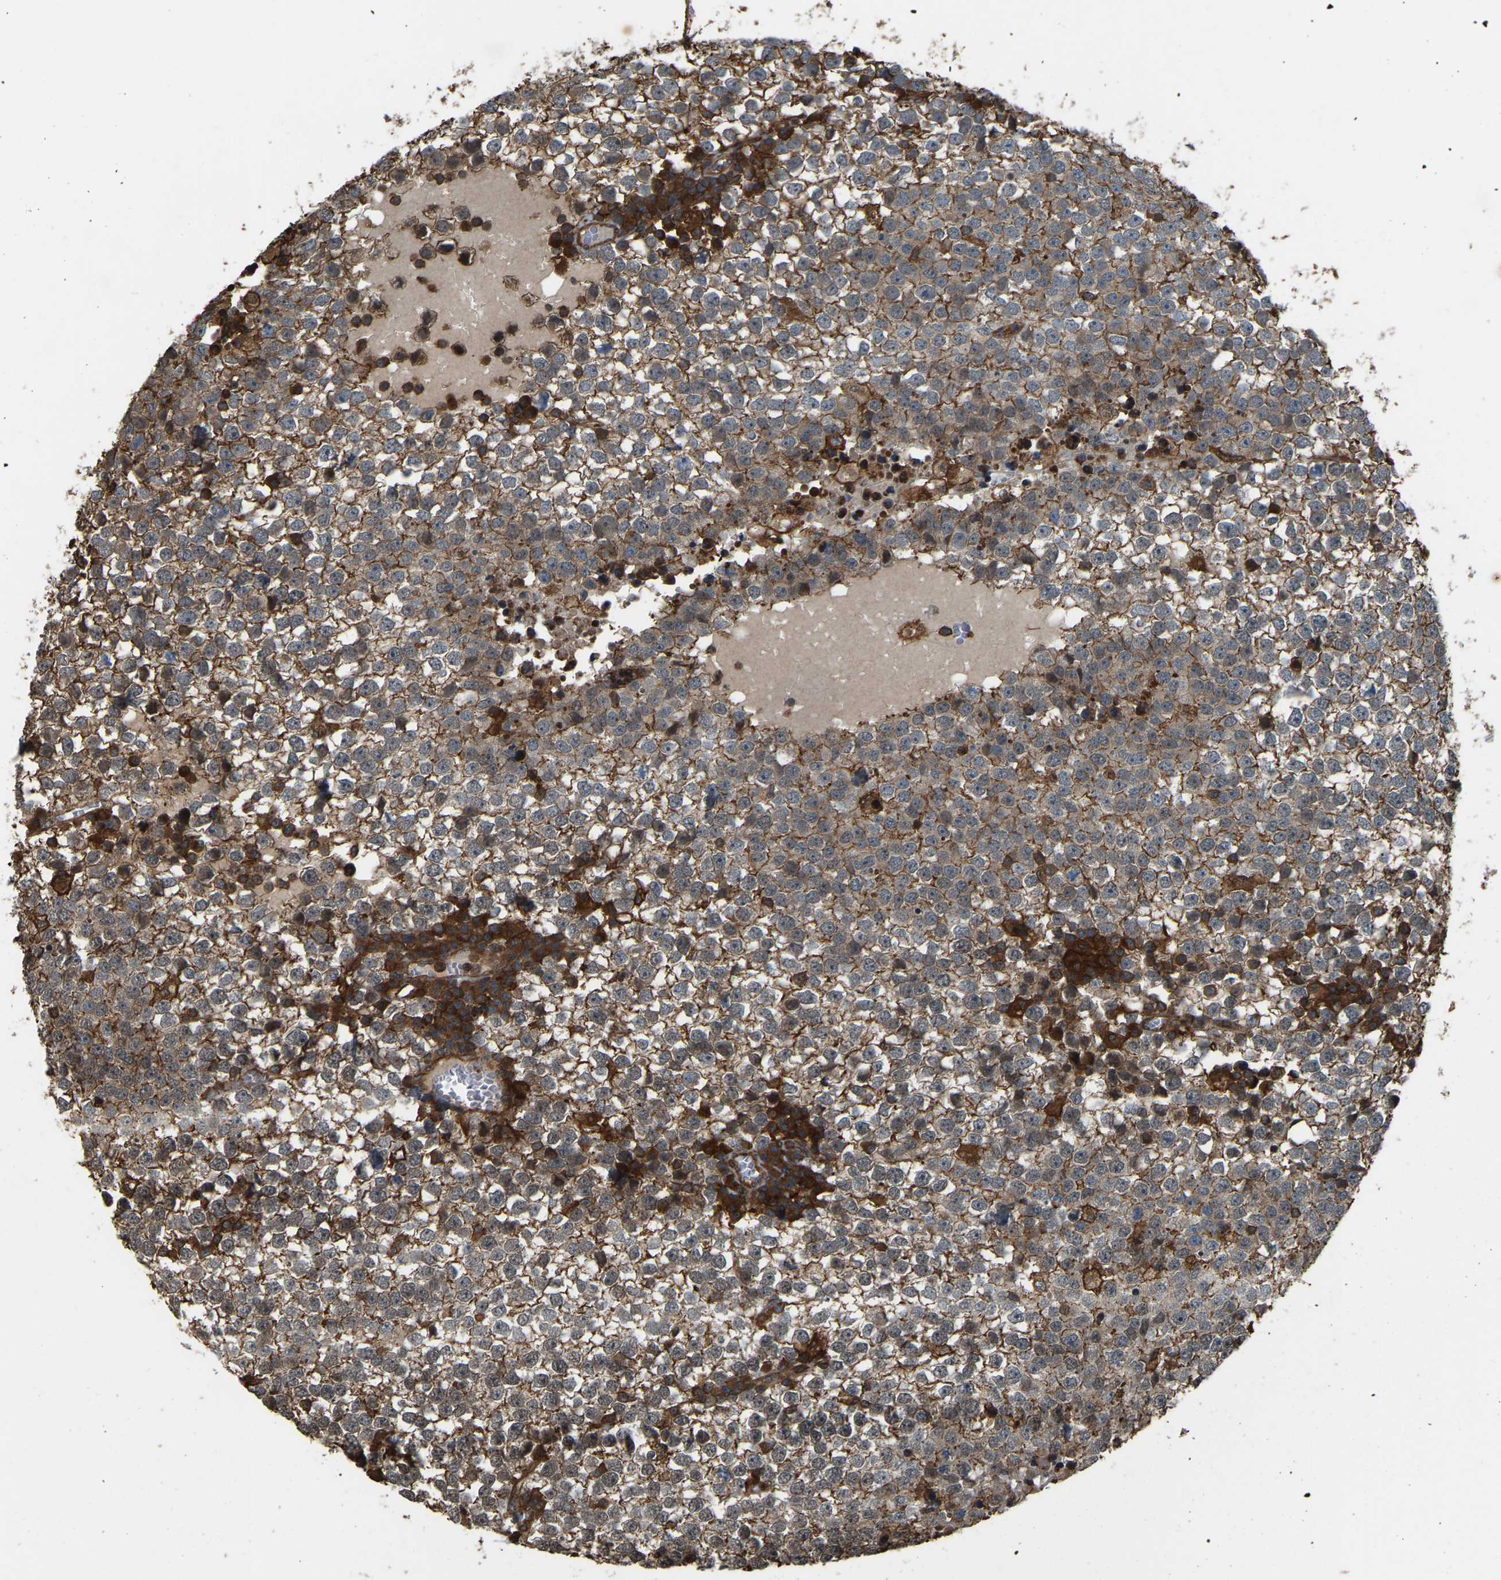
{"staining": {"intensity": "moderate", "quantity": ">75%", "location": "cytoplasmic/membranous"}, "tissue": "testis cancer", "cell_type": "Tumor cells", "image_type": "cancer", "snomed": [{"axis": "morphology", "description": "Seminoma, NOS"}, {"axis": "topography", "description": "Testis"}], "caption": "This is a histology image of immunohistochemistry (IHC) staining of testis seminoma, which shows moderate expression in the cytoplasmic/membranous of tumor cells.", "gene": "SAMD9L", "patient": {"sex": "male", "age": 65}}